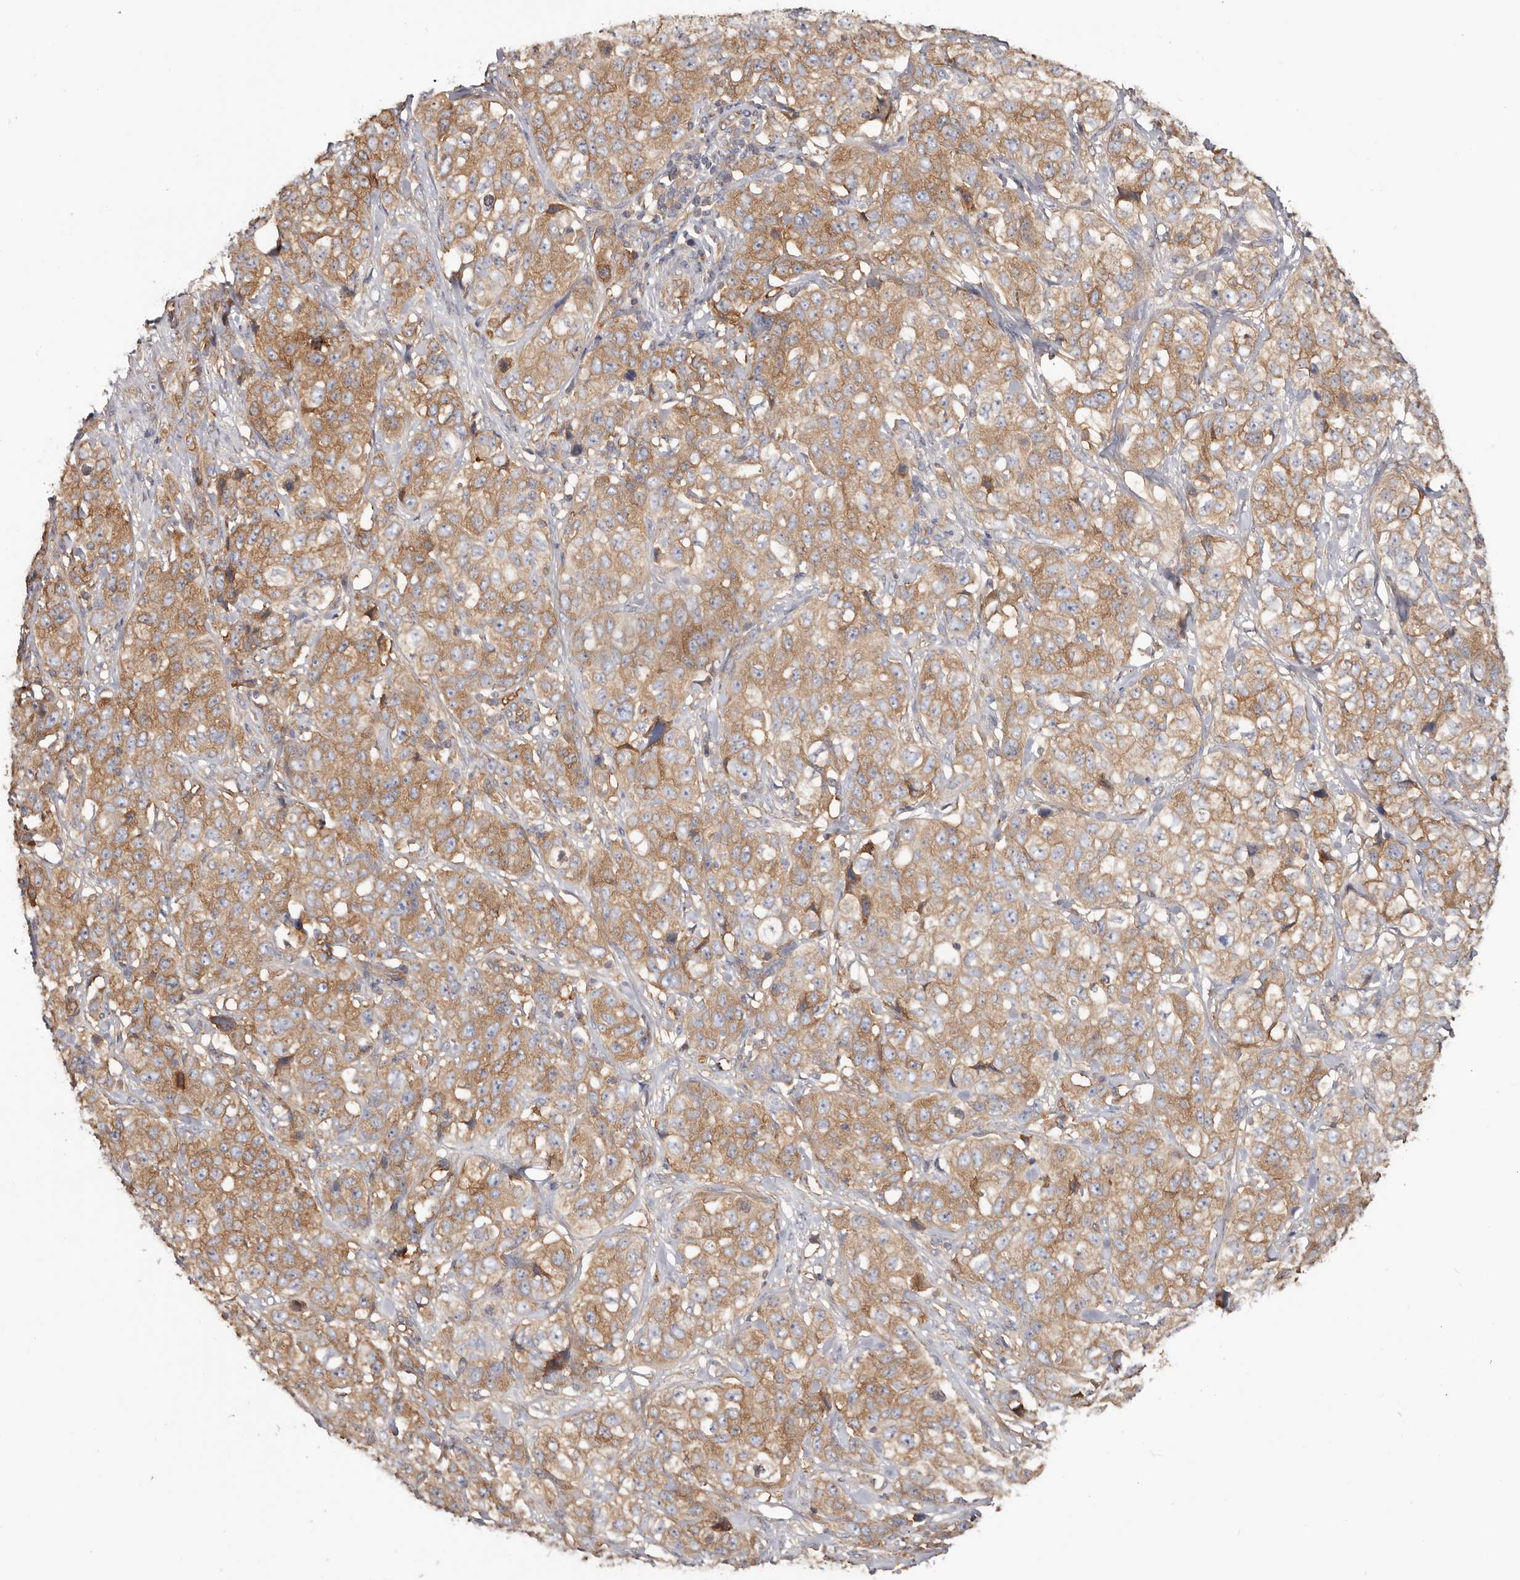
{"staining": {"intensity": "moderate", "quantity": ">75%", "location": "cytoplasmic/membranous"}, "tissue": "stomach cancer", "cell_type": "Tumor cells", "image_type": "cancer", "snomed": [{"axis": "morphology", "description": "Adenocarcinoma, NOS"}, {"axis": "topography", "description": "Stomach"}], "caption": "IHC micrograph of stomach cancer stained for a protein (brown), which demonstrates medium levels of moderate cytoplasmic/membranous expression in about >75% of tumor cells.", "gene": "EPRS1", "patient": {"sex": "male", "age": 48}}